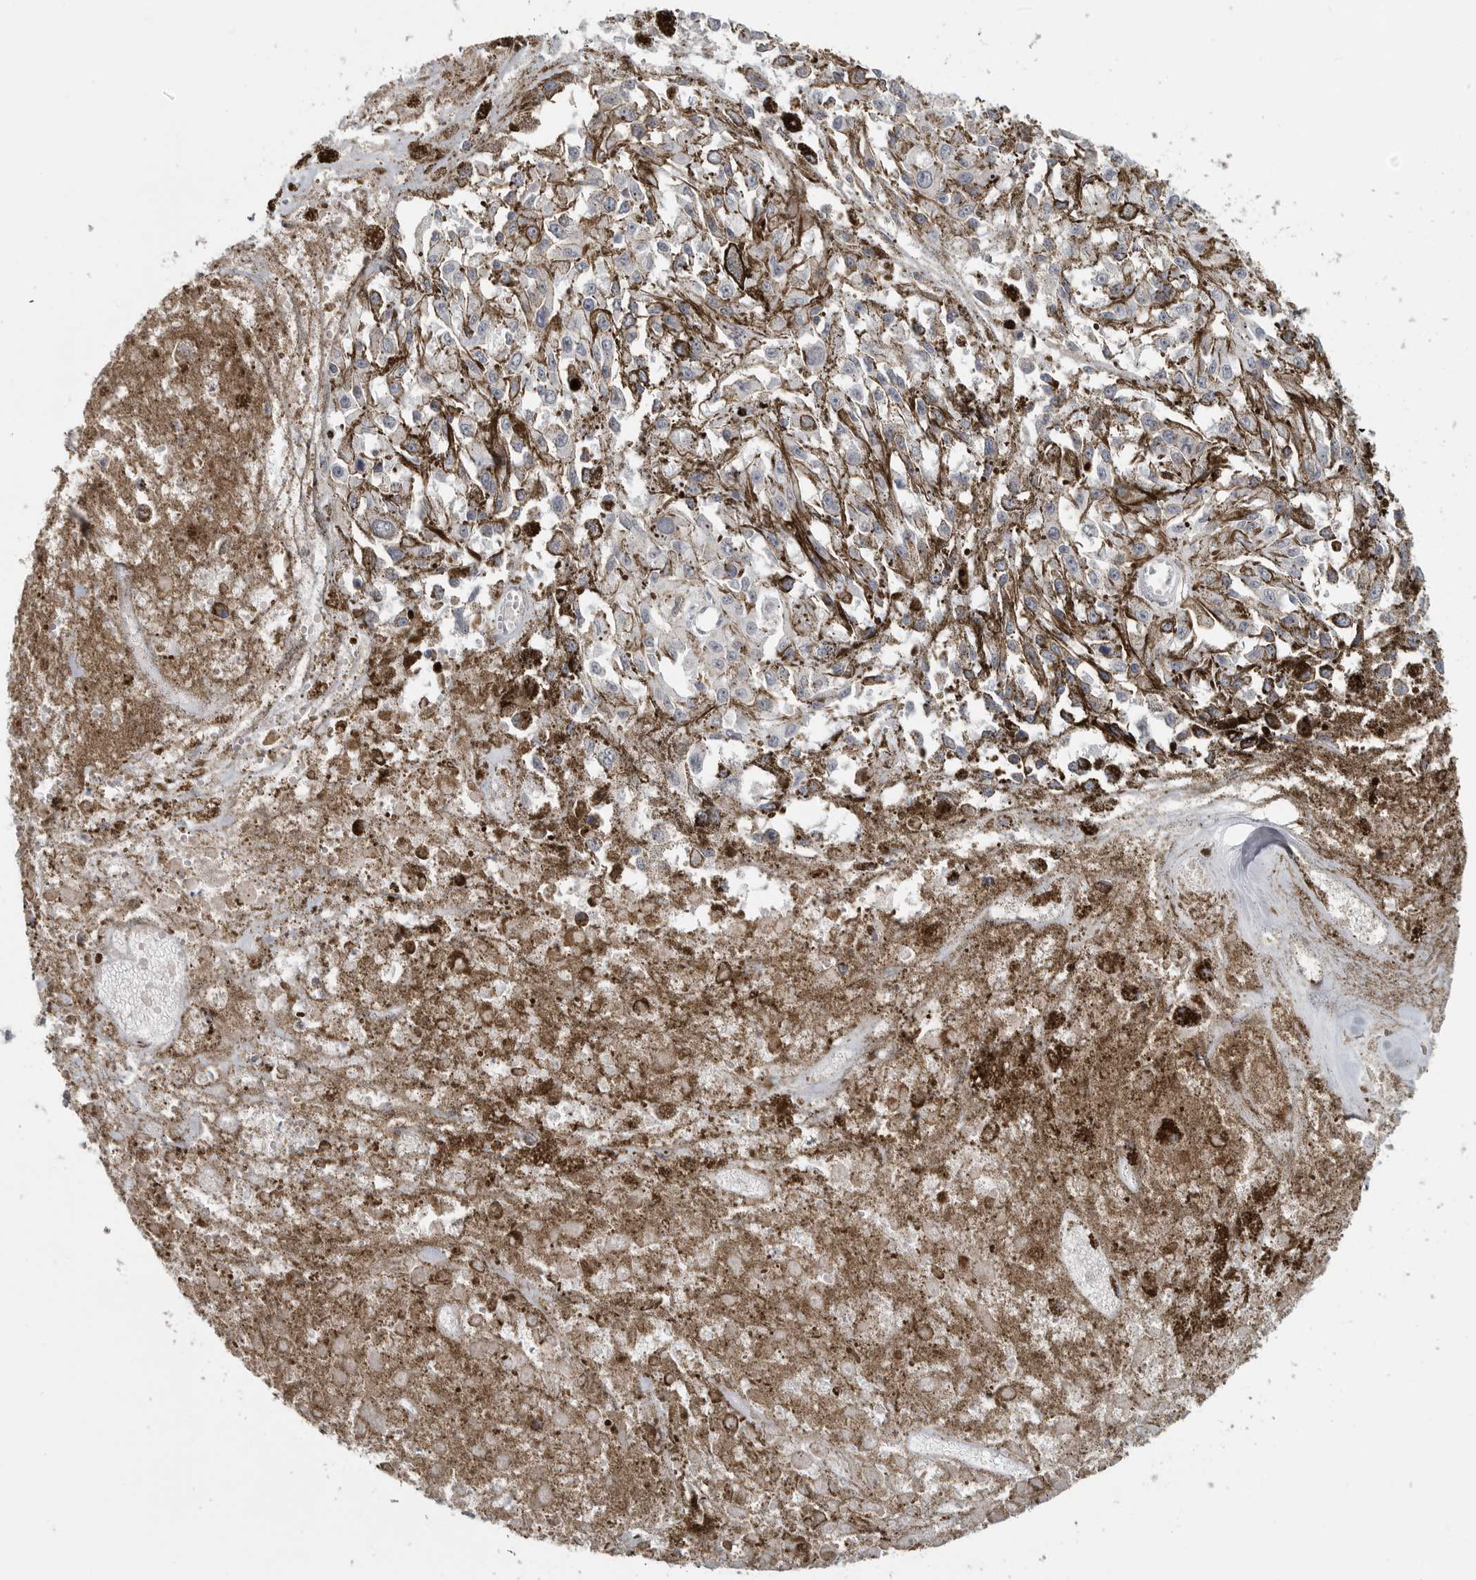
{"staining": {"intensity": "negative", "quantity": "none", "location": "none"}, "tissue": "melanoma", "cell_type": "Tumor cells", "image_type": "cancer", "snomed": [{"axis": "morphology", "description": "Malignant melanoma, Metastatic site"}, {"axis": "topography", "description": "Lymph node"}], "caption": "High magnification brightfield microscopy of melanoma stained with DAB (brown) and counterstained with hematoxylin (blue): tumor cells show no significant staining.", "gene": "FOXP3", "patient": {"sex": "male", "age": 59}}